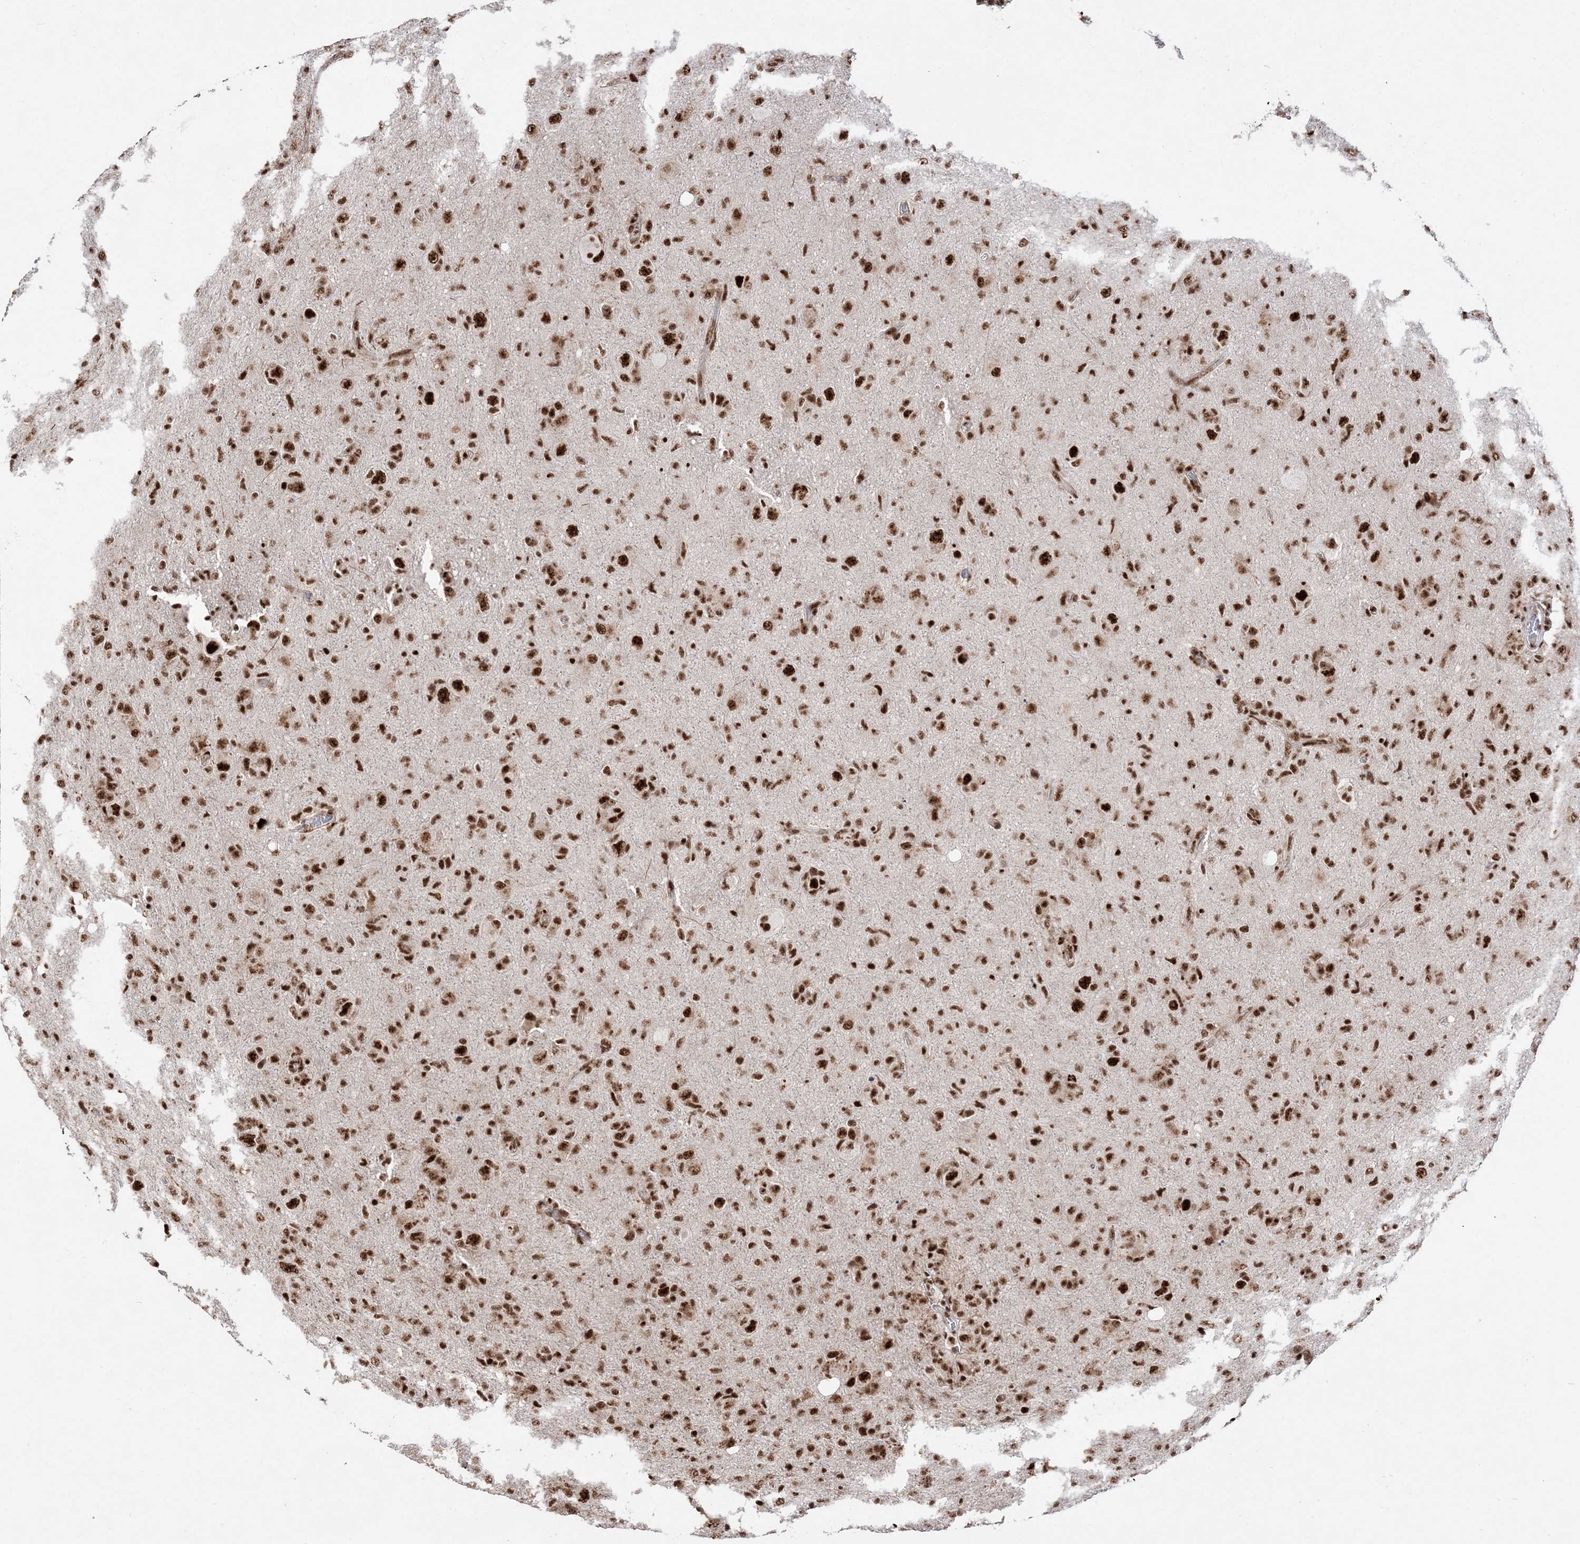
{"staining": {"intensity": "strong", "quantity": ">75%", "location": "nuclear"}, "tissue": "glioma", "cell_type": "Tumor cells", "image_type": "cancer", "snomed": [{"axis": "morphology", "description": "Glioma, malignant, High grade"}, {"axis": "topography", "description": "Brain"}], "caption": "Protein positivity by immunohistochemistry (IHC) exhibits strong nuclear staining in approximately >75% of tumor cells in malignant glioma (high-grade). The staining was performed using DAB to visualize the protein expression in brown, while the nuclei were stained in blue with hematoxylin (Magnification: 20x).", "gene": "RBM17", "patient": {"sex": "female", "age": 57}}